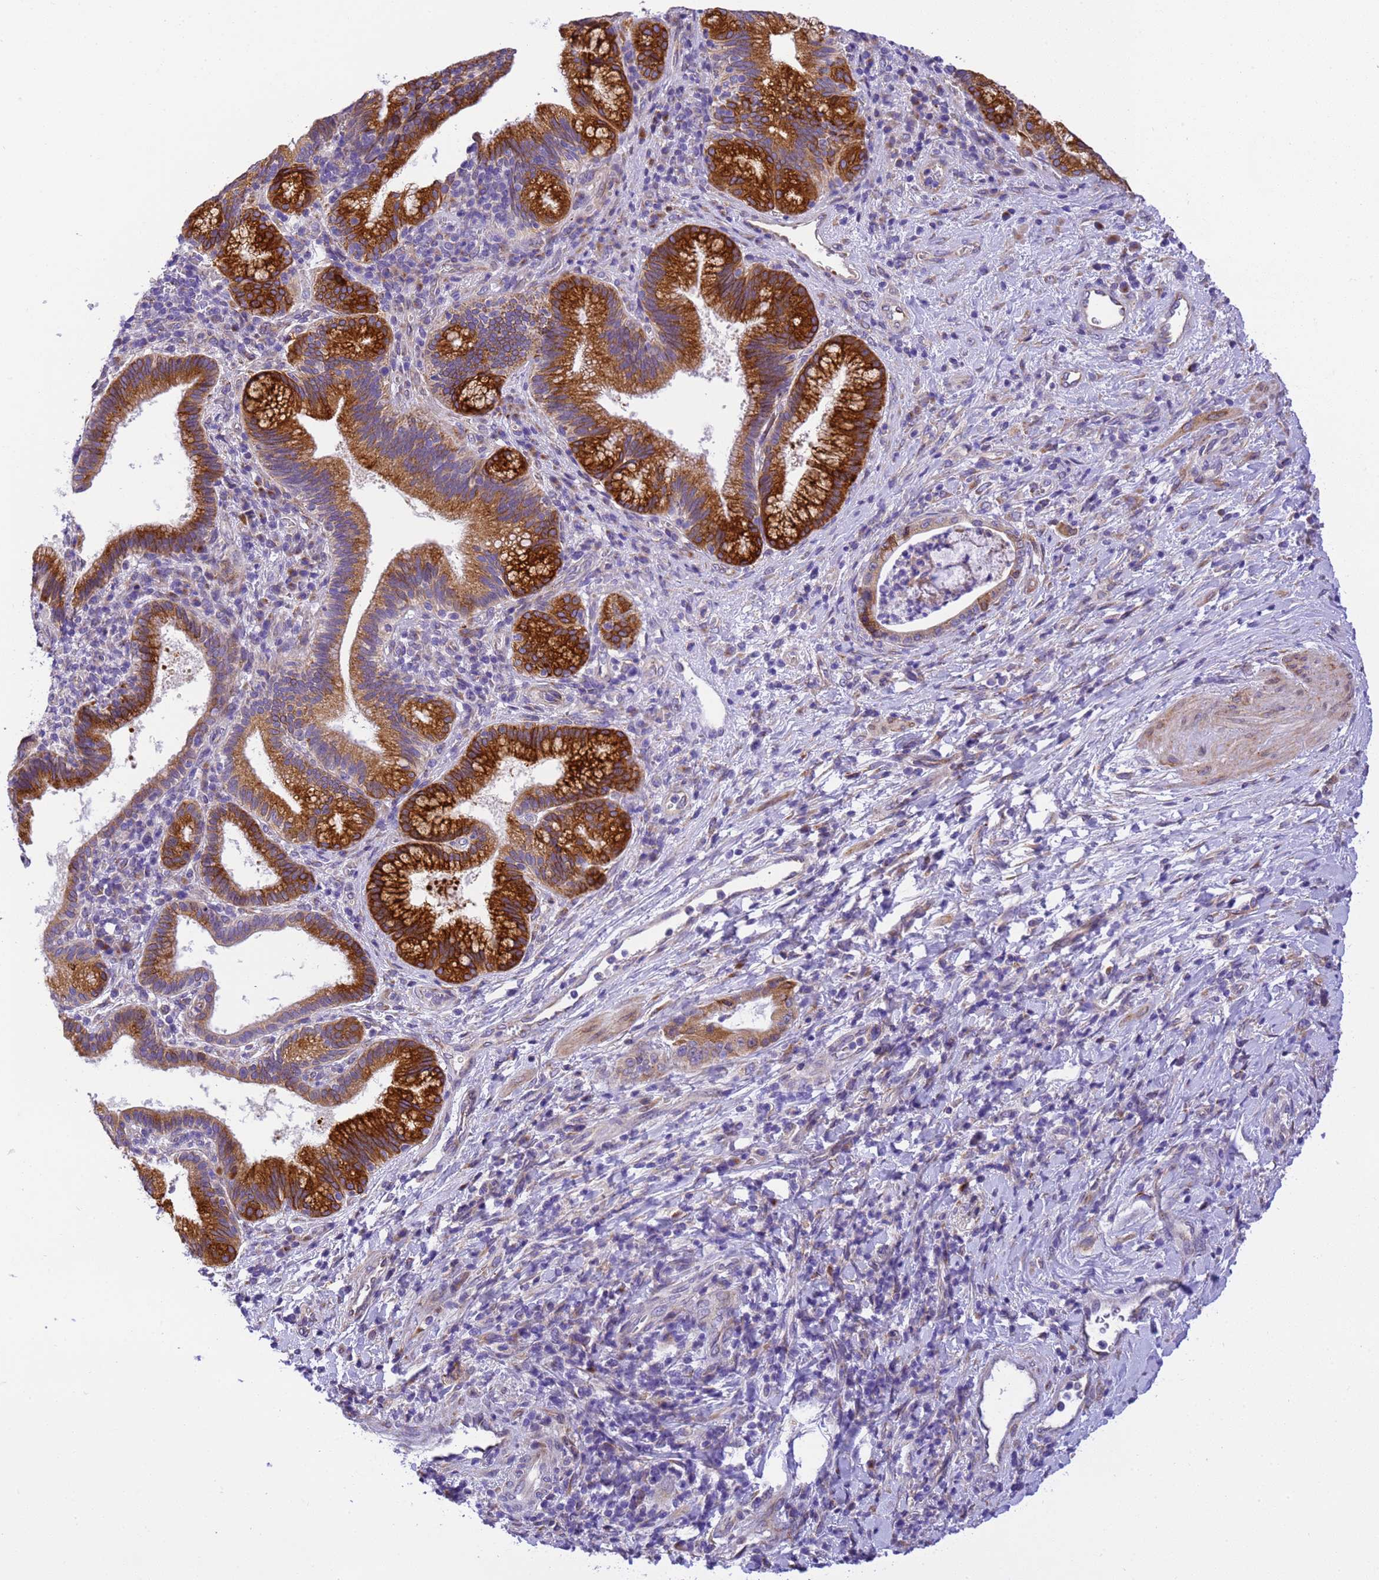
{"staining": {"intensity": "strong", "quantity": ">75%", "location": "cytoplasmic/membranous"}, "tissue": "pancreatic cancer", "cell_type": "Tumor cells", "image_type": "cancer", "snomed": [{"axis": "morphology", "description": "Normal tissue, NOS"}, {"axis": "morphology", "description": "Adenocarcinoma, NOS"}, {"axis": "topography", "description": "Pancreas"}], "caption": "Immunohistochemistry of pancreatic cancer (adenocarcinoma) displays high levels of strong cytoplasmic/membranous staining in approximately >75% of tumor cells.", "gene": "RHBDD3", "patient": {"sex": "female", "age": 55}}